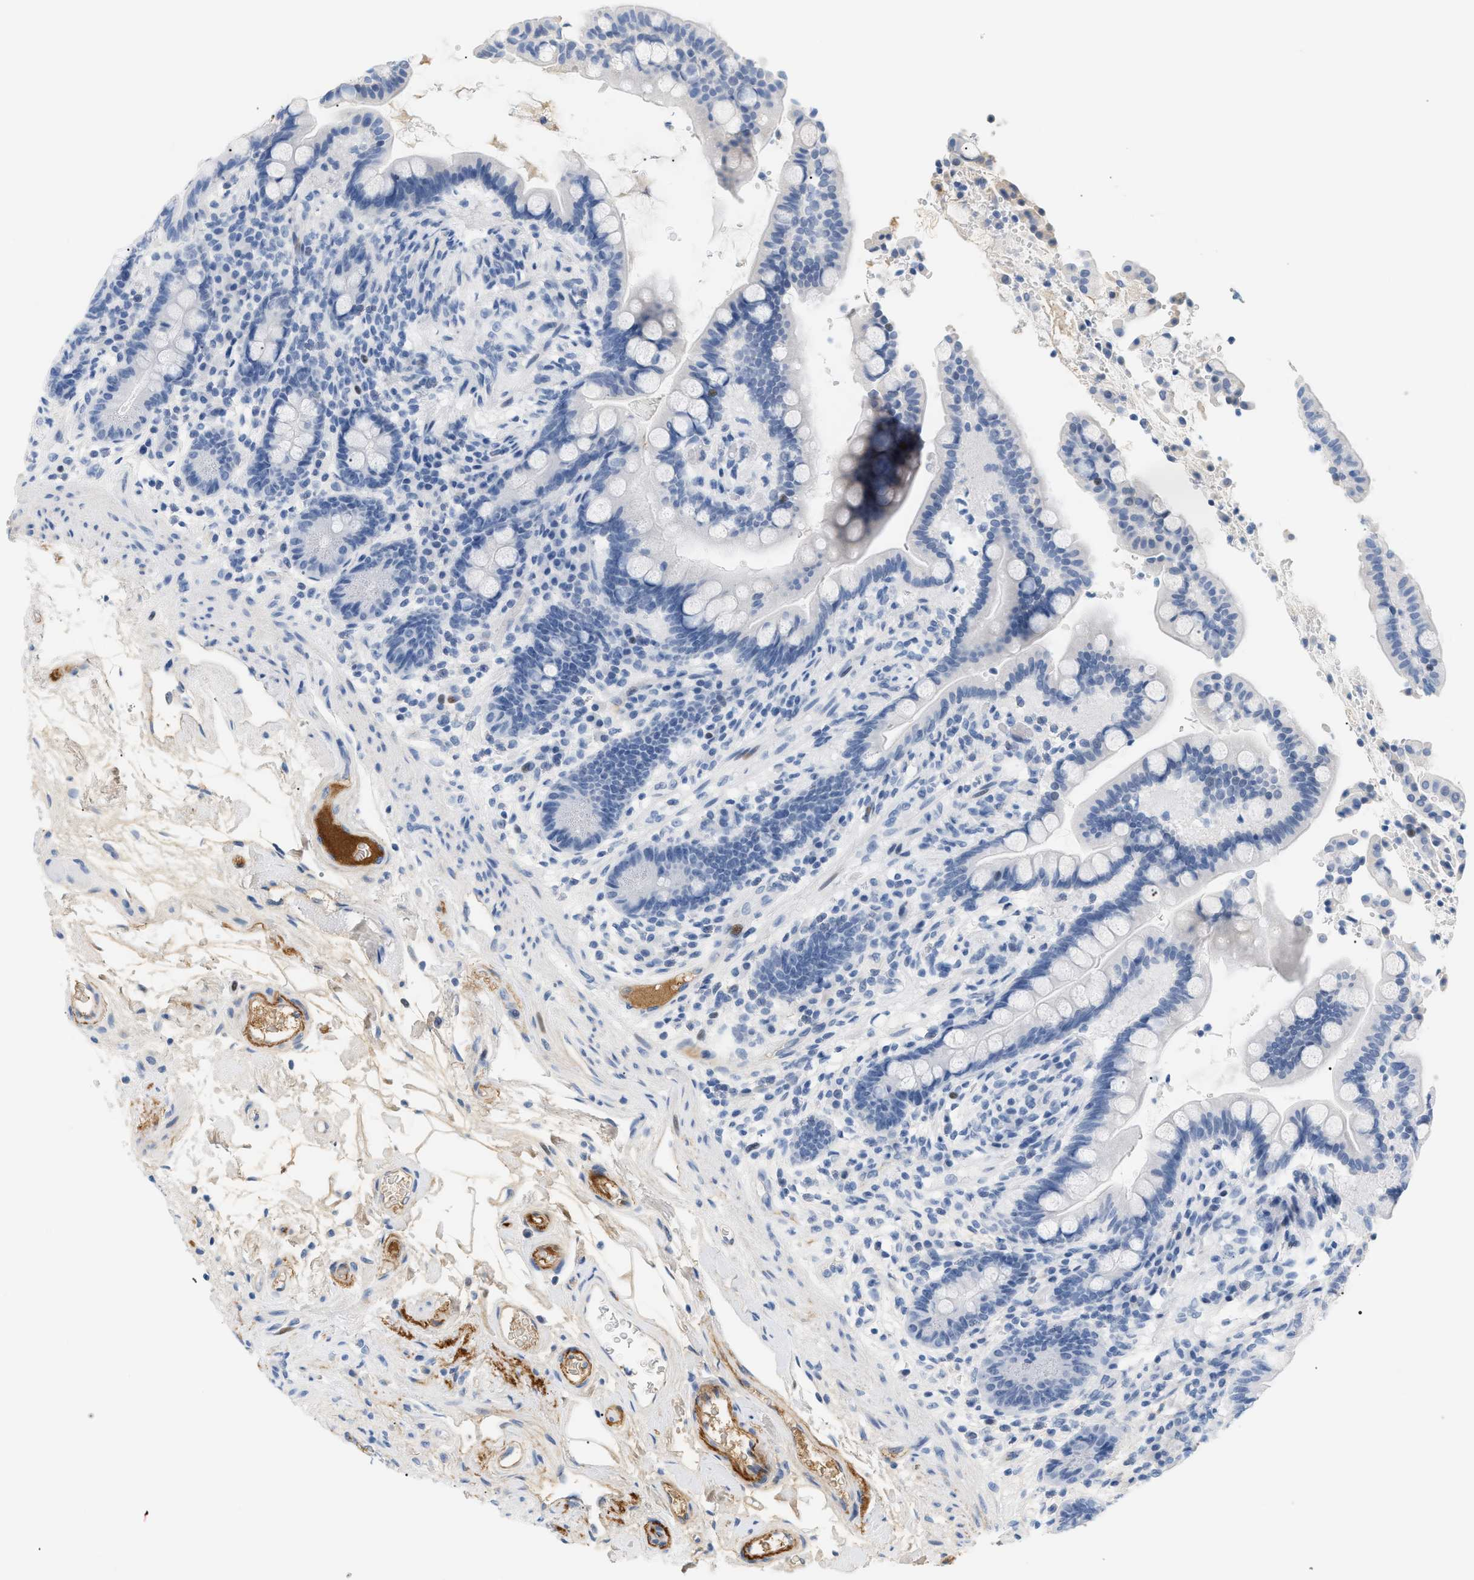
{"staining": {"intensity": "negative", "quantity": "none", "location": "none"}, "tissue": "colon", "cell_type": "Endothelial cells", "image_type": "normal", "snomed": [{"axis": "morphology", "description": "Normal tissue, NOS"}, {"axis": "topography", "description": "Colon"}], "caption": "The image reveals no significant positivity in endothelial cells of colon. Nuclei are stained in blue.", "gene": "CFH", "patient": {"sex": "male", "age": 73}}